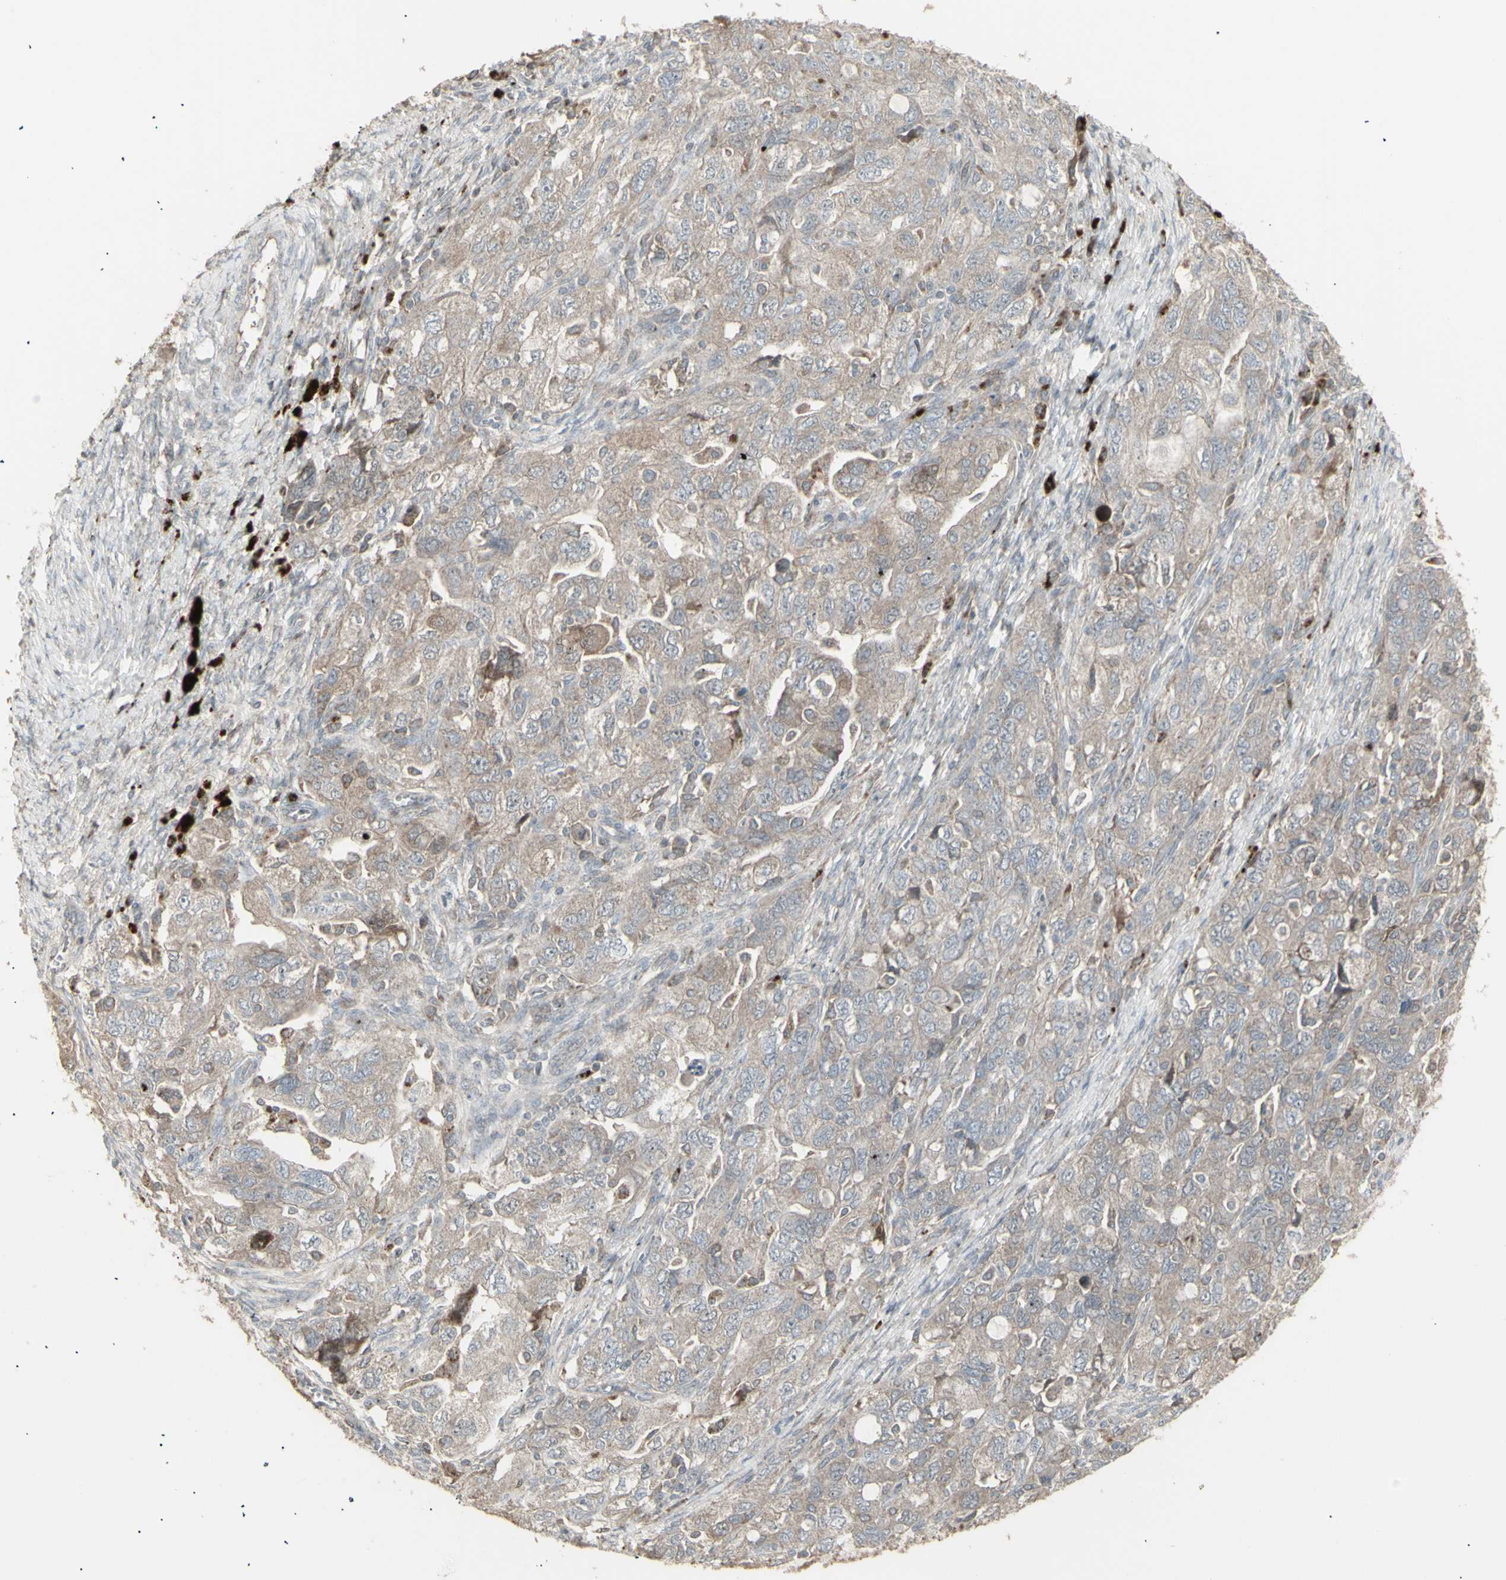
{"staining": {"intensity": "moderate", "quantity": ">75%", "location": "cytoplasmic/membranous"}, "tissue": "ovarian cancer", "cell_type": "Tumor cells", "image_type": "cancer", "snomed": [{"axis": "morphology", "description": "Carcinoma, NOS"}, {"axis": "morphology", "description": "Cystadenocarcinoma, serous, NOS"}, {"axis": "topography", "description": "Ovary"}], "caption": "A histopathology image of human ovarian cancer (serous cystadenocarcinoma) stained for a protein reveals moderate cytoplasmic/membranous brown staining in tumor cells.", "gene": "RNASEL", "patient": {"sex": "female", "age": 69}}